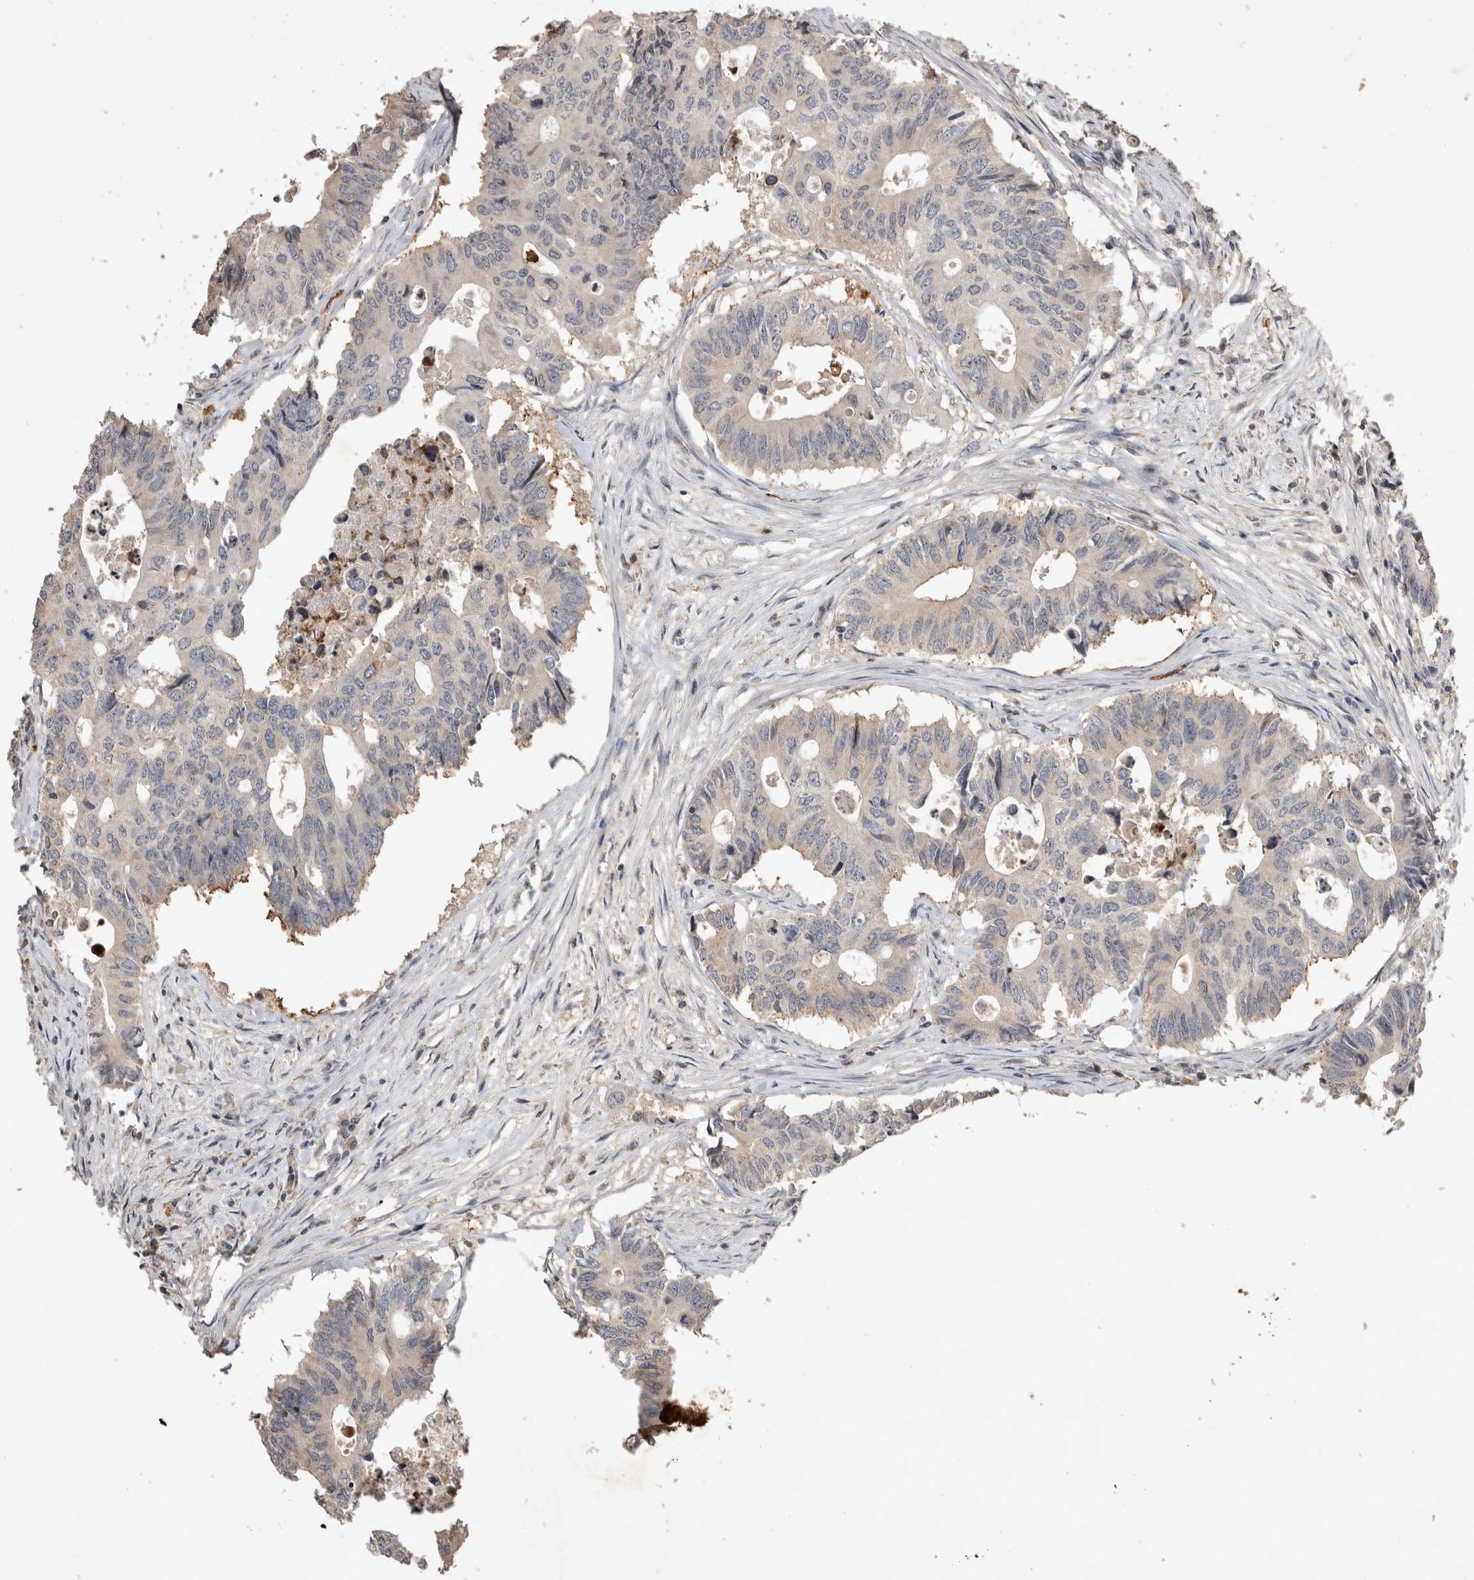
{"staining": {"intensity": "negative", "quantity": "none", "location": "none"}, "tissue": "colorectal cancer", "cell_type": "Tumor cells", "image_type": "cancer", "snomed": [{"axis": "morphology", "description": "Adenocarcinoma, NOS"}, {"axis": "topography", "description": "Colon"}], "caption": "DAB immunohistochemical staining of colorectal cancer exhibits no significant expression in tumor cells.", "gene": "HRK", "patient": {"sex": "male", "age": 71}}